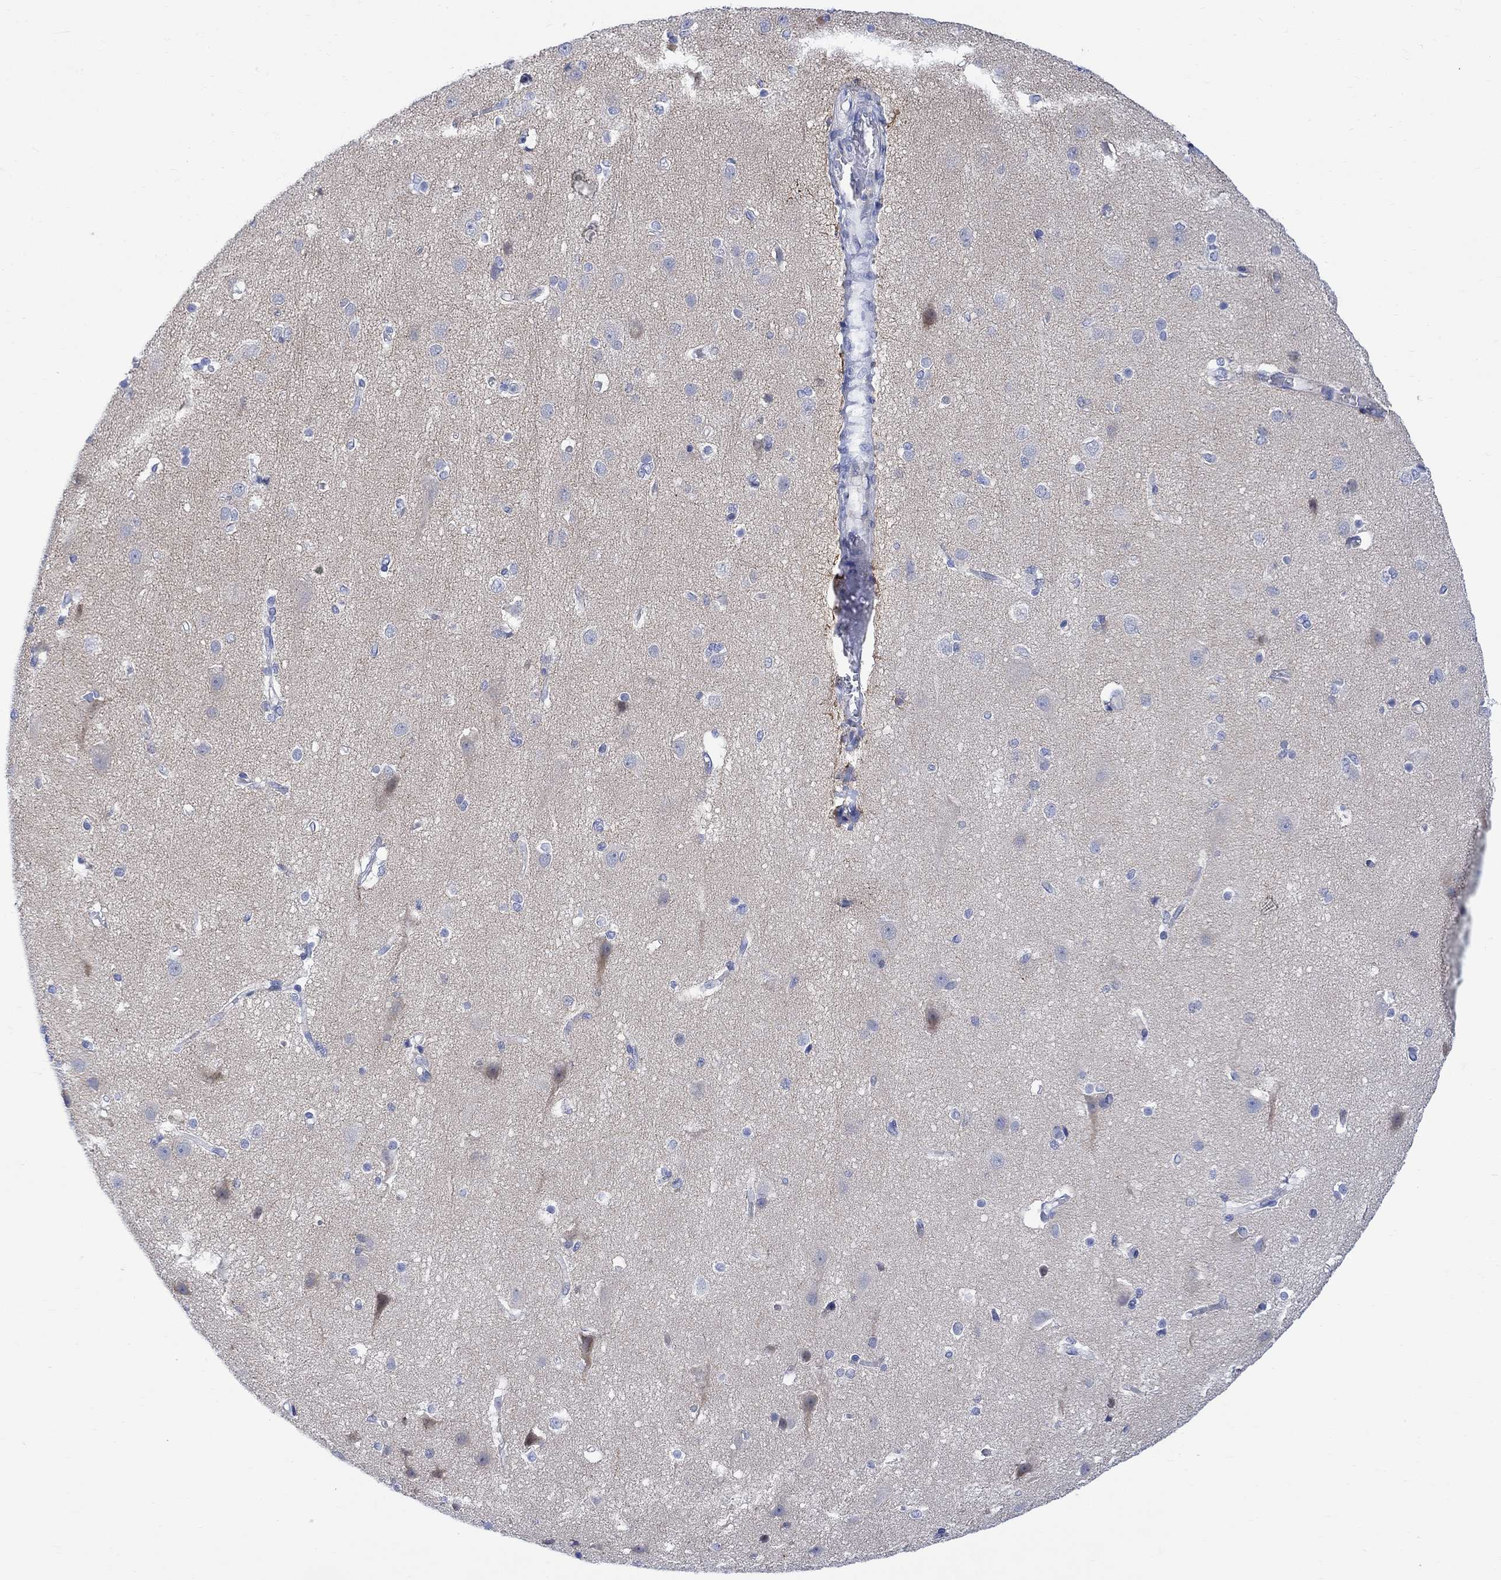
{"staining": {"intensity": "negative", "quantity": "none", "location": "none"}, "tissue": "cerebral cortex", "cell_type": "Endothelial cells", "image_type": "normal", "snomed": [{"axis": "morphology", "description": "Normal tissue, NOS"}, {"axis": "topography", "description": "Cerebral cortex"}], "caption": "IHC micrograph of unremarkable human cerebral cortex stained for a protein (brown), which demonstrates no staining in endothelial cells.", "gene": "ARSK", "patient": {"sex": "male", "age": 37}}